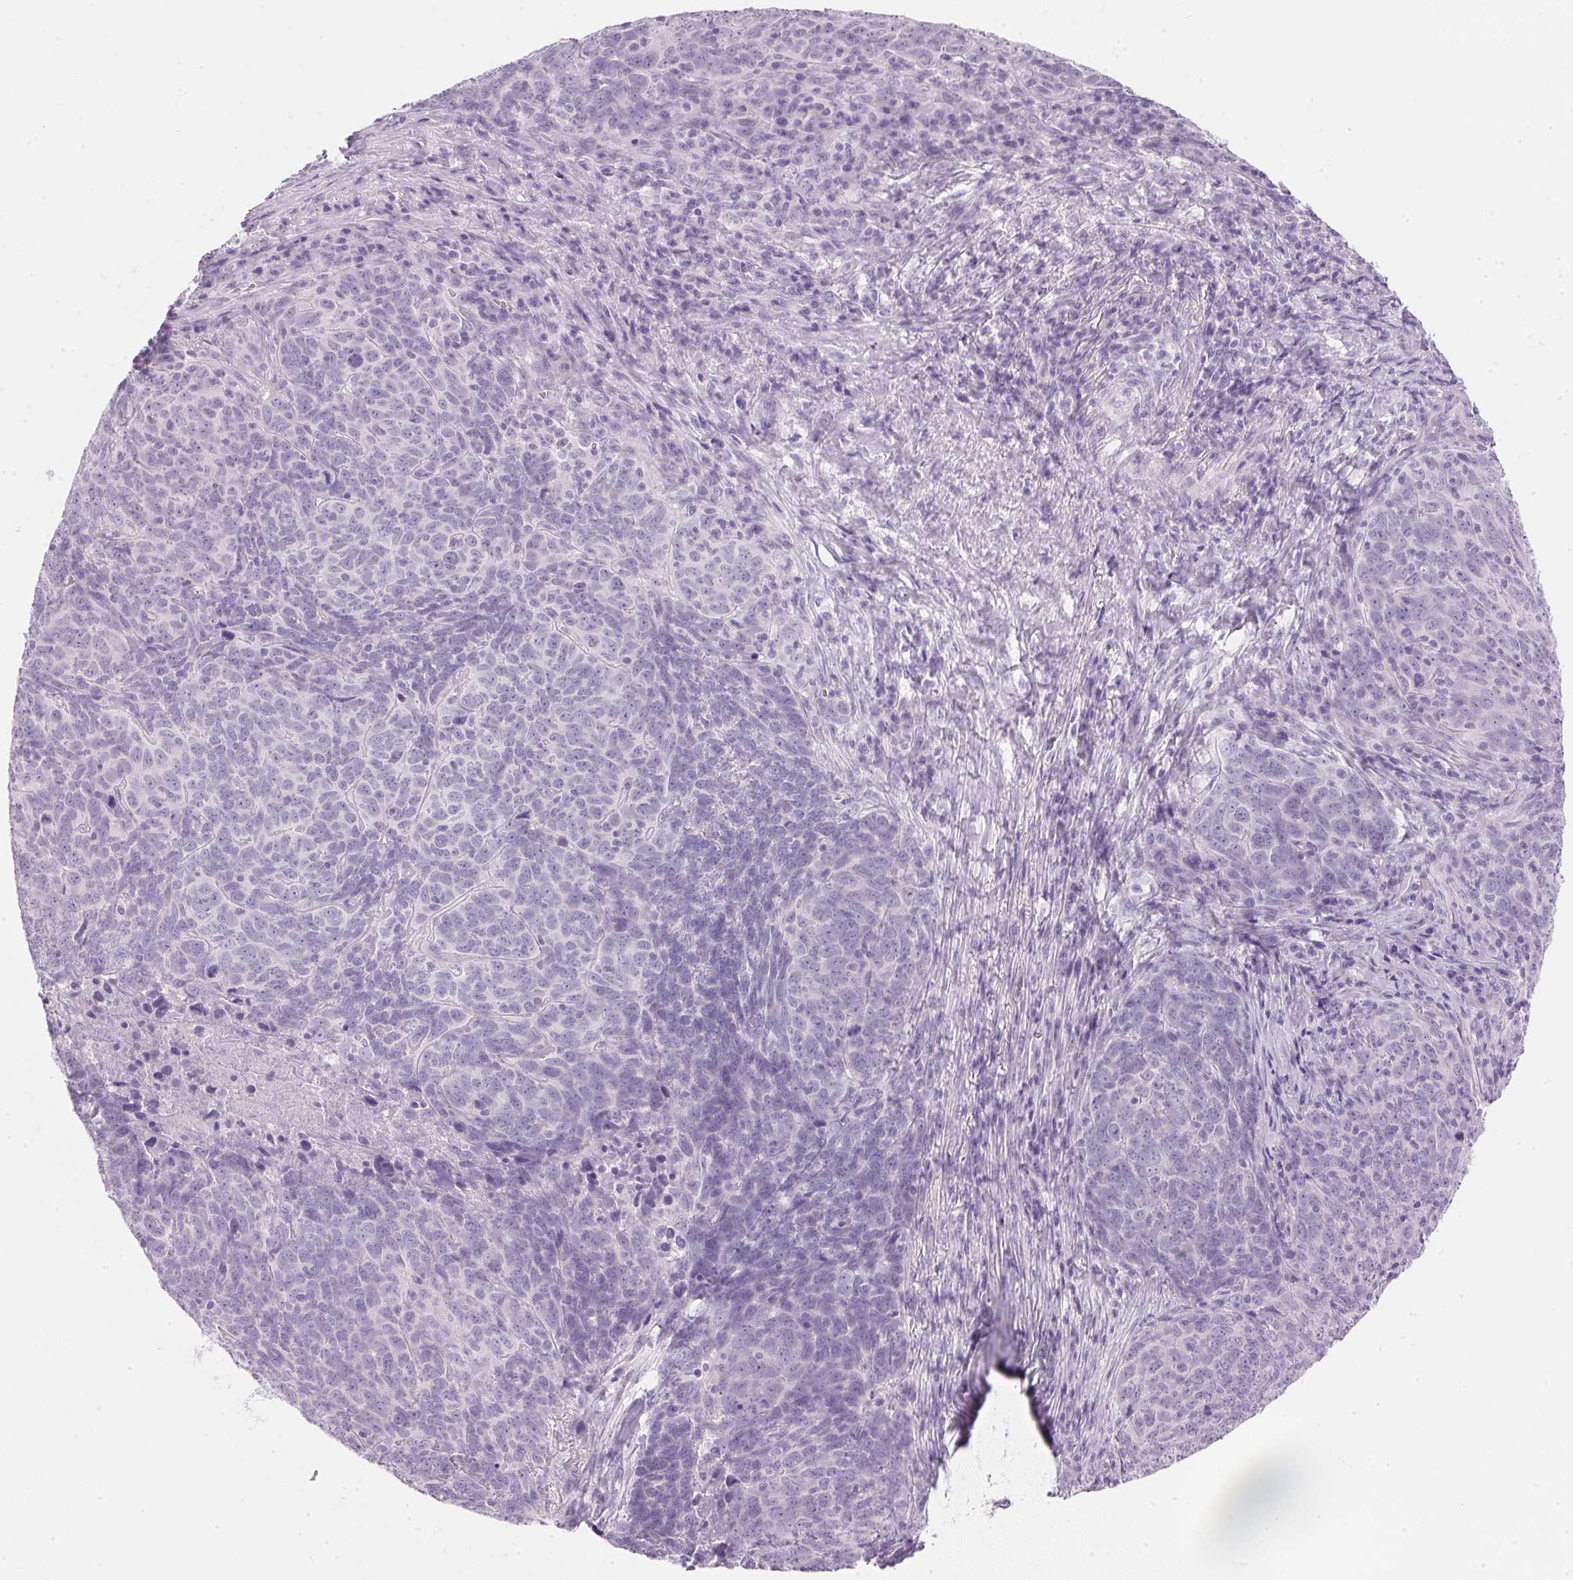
{"staining": {"intensity": "negative", "quantity": "none", "location": "none"}, "tissue": "skin cancer", "cell_type": "Tumor cells", "image_type": "cancer", "snomed": [{"axis": "morphology", "description": "Squamous cell carcinoma, NOS"}, {"axis": "topography", "description": "Skin"}, {"axis": "topography", "description": "Anal"}], "caption": "An IHC histopathology image of skin cancer is shown. There is no staining in tumor cells of skin cancer. (Stains: DAB (3,3'-diaminobenzidine) immunohistochemistry (IHC) with hematoxylin counter stain, Microscopy: brightfield microscopy at high magnification).", "gene": "IGFBP1", "patient": {"sex": "female", "age": 51}}